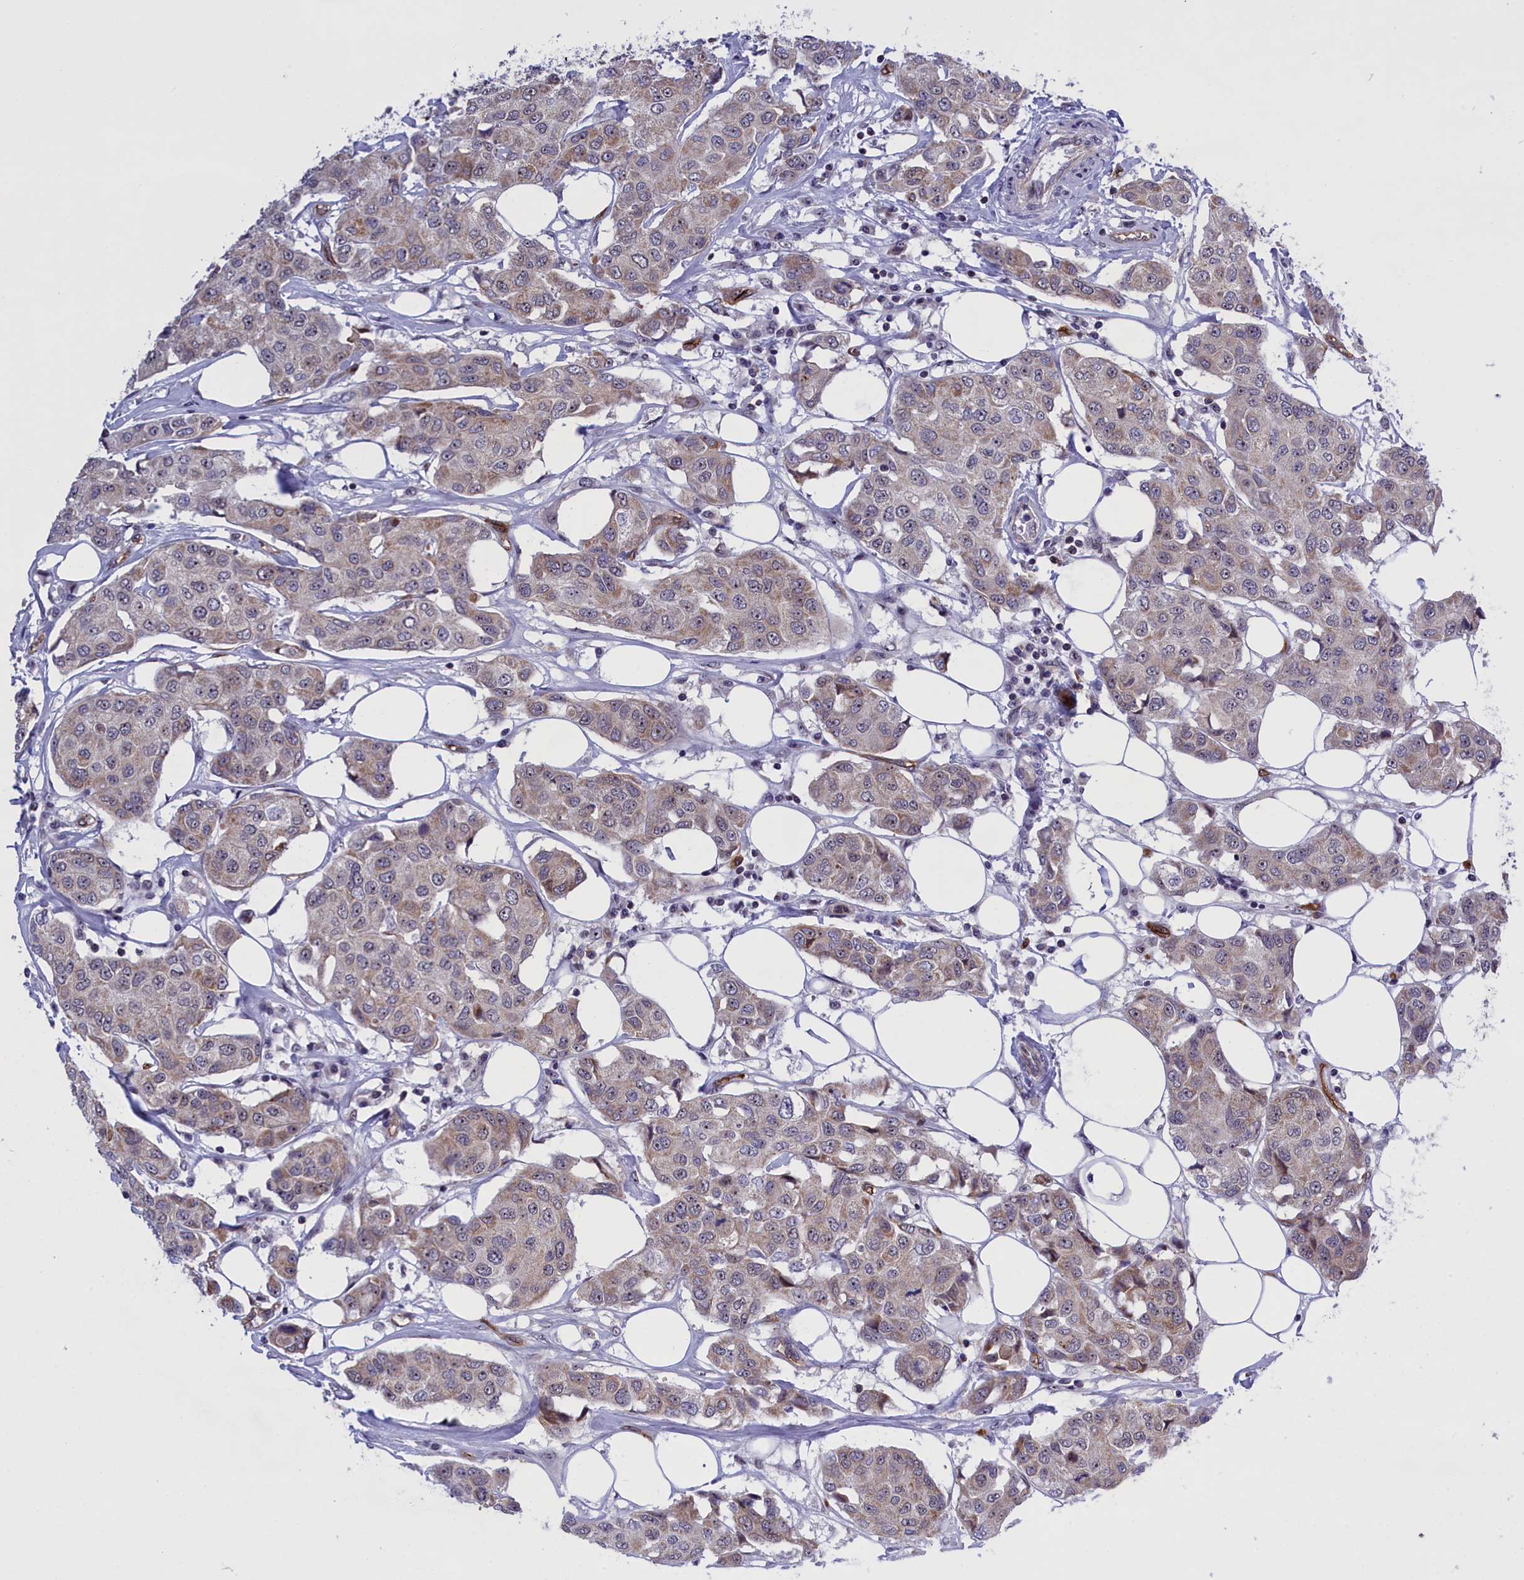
{"staining": {"intensity": "weak", "quantity": ">75%", "location": "cytoplasmic/membranous"}, "tissue": "breast cancer", "cell_type": "Tumor cells", "image_type": "cancer", "snomed": [{"axis": "morphology", "description": "Duct carcinoma"}, {"axis": "topography", "description": "Breast"}], "caption": "A brown stain labels weak cytoplasmic/membranous expression of a protein in breast invasive ductal carcinoma tumor cells.", "gene": "MPND", "patient": {"sex": "female", "age": 80}}